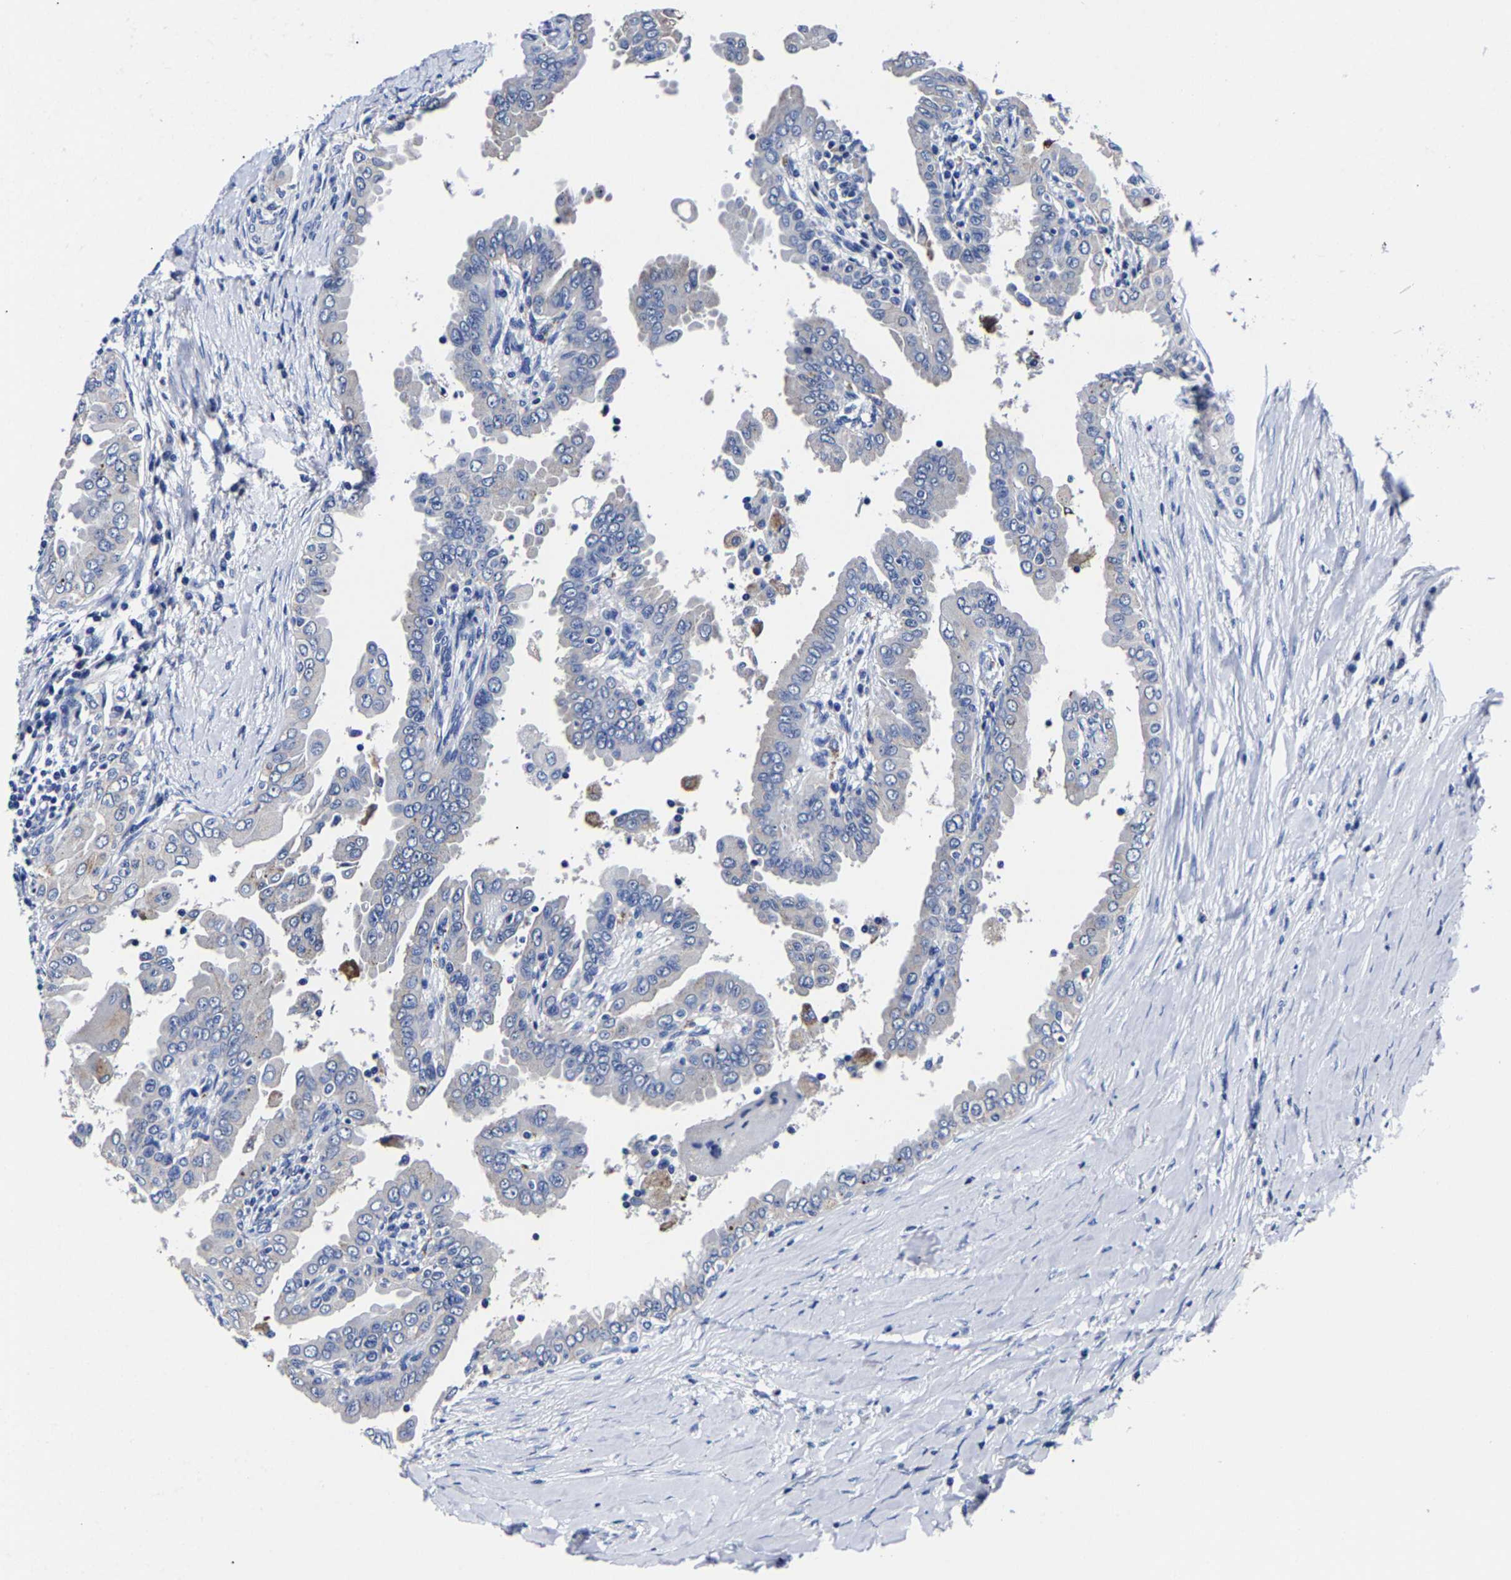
{"staining": {"intensity": "negative", "quantity": "none", "location": "none"}, "tissue": "thyroid cancer", "cell_type": "Tumor cells", "image_type": "cancer", "snomed": [{"axis": "morphology", "description": "Papillary adenocarcinoma, NOS"}, {"axis": "topography", "description": "Thyroid gland"}], "caption": "IHC photomicrograph of human thyroid cancer (papillary adenocarcinoma) stained for a protein (brown), which demonstrates no expression in tumor cells. (DAB (3,3'-diaminobenzidine) IHC with hematoxylin counter stain).", "gene": "CPA2", "patient": {"sex": "male", "age": 33}}